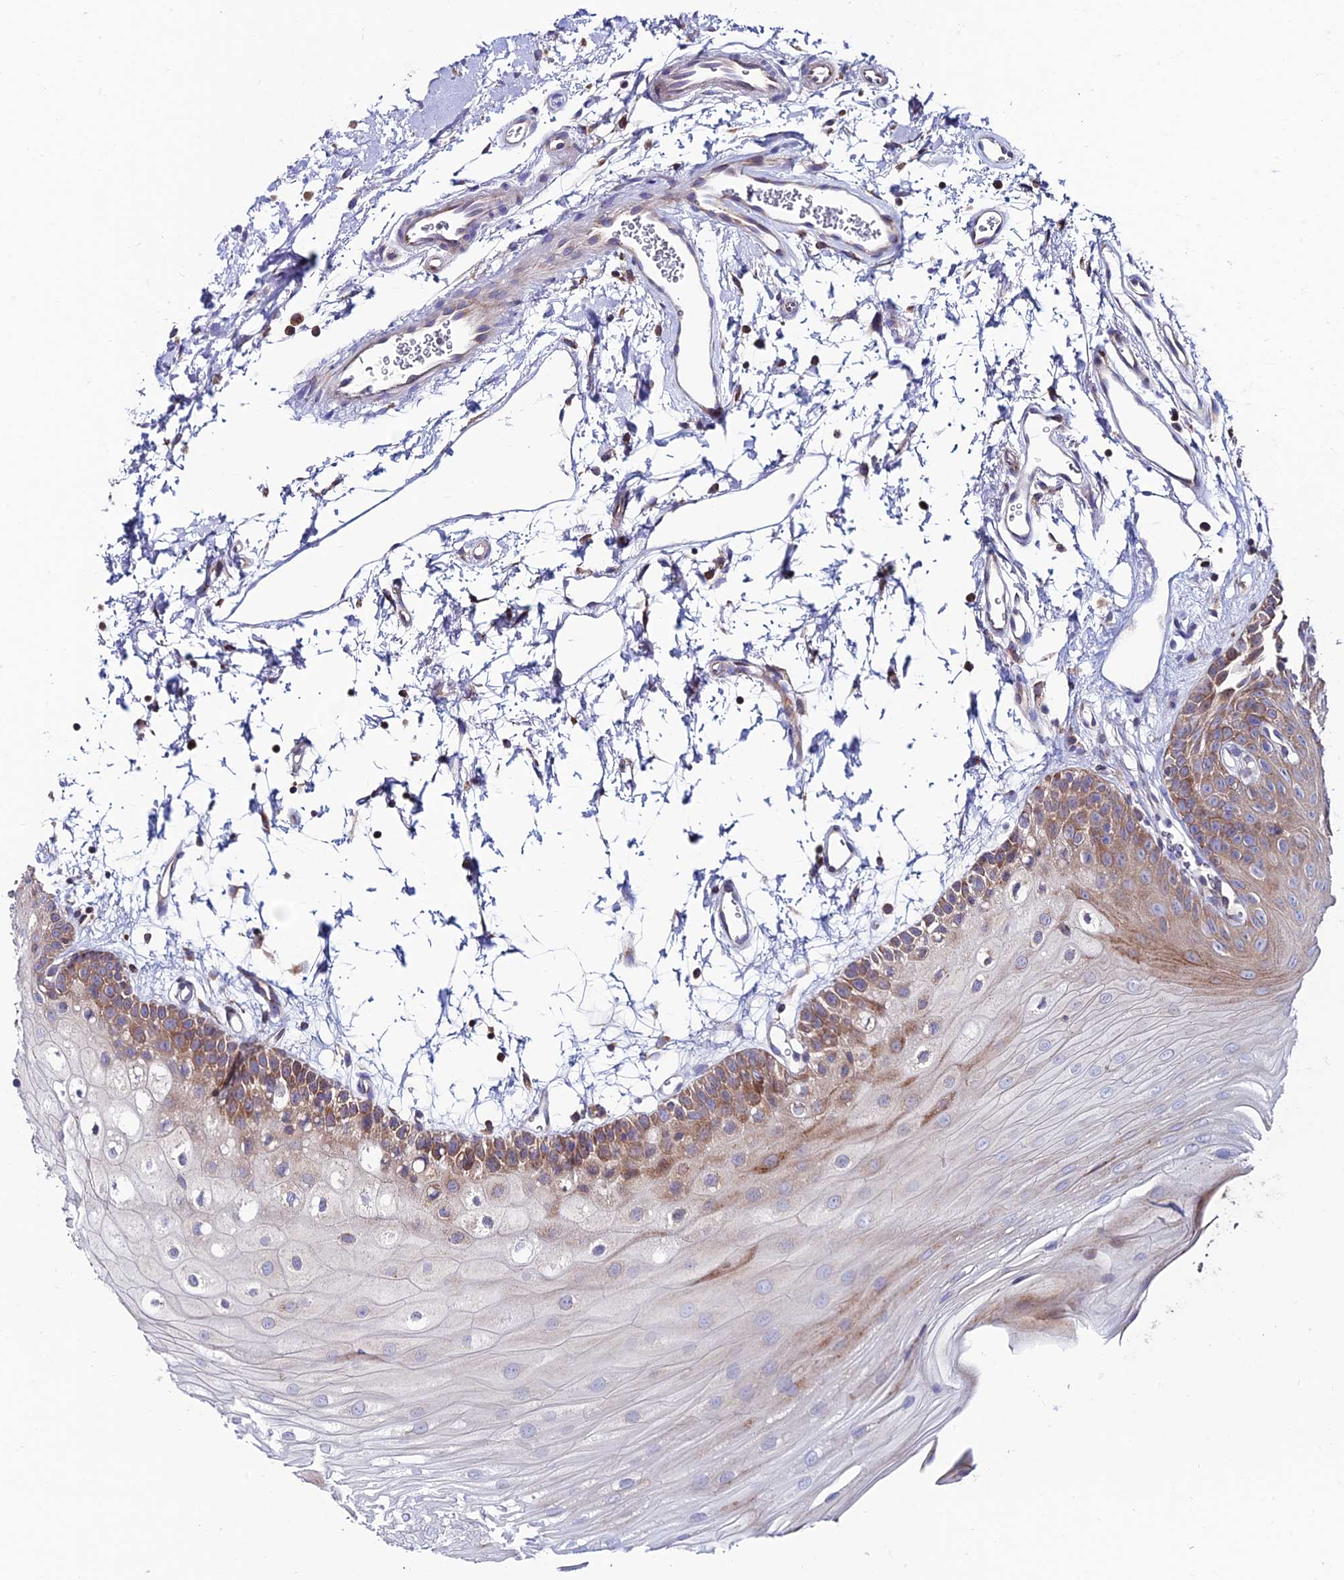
{"staining": {"intensity": "moderate", "quantity": "25%-75%", "location": "cytoplasmic/membranous"}, "tissue": "oral mucosa", "cell_type": "Squamous epithelial cells", "image_type": "normal", "snomed": [{"axis": "morphology", "description": "Normal tissue, NOS"}, {"axis": "topography", "description": "Oral tissue"}, {"axis": "topography", "description": "Tounge, NOS"}], "caption": "Protein analysis of unremarkable oral mucosa exhibits moderate cytoplasmic/membranous staining in approximately 25%-75% of squamous epithelial cells.", "gene": "EIF3K", "patient": {"sex": "female", "age": 73}}